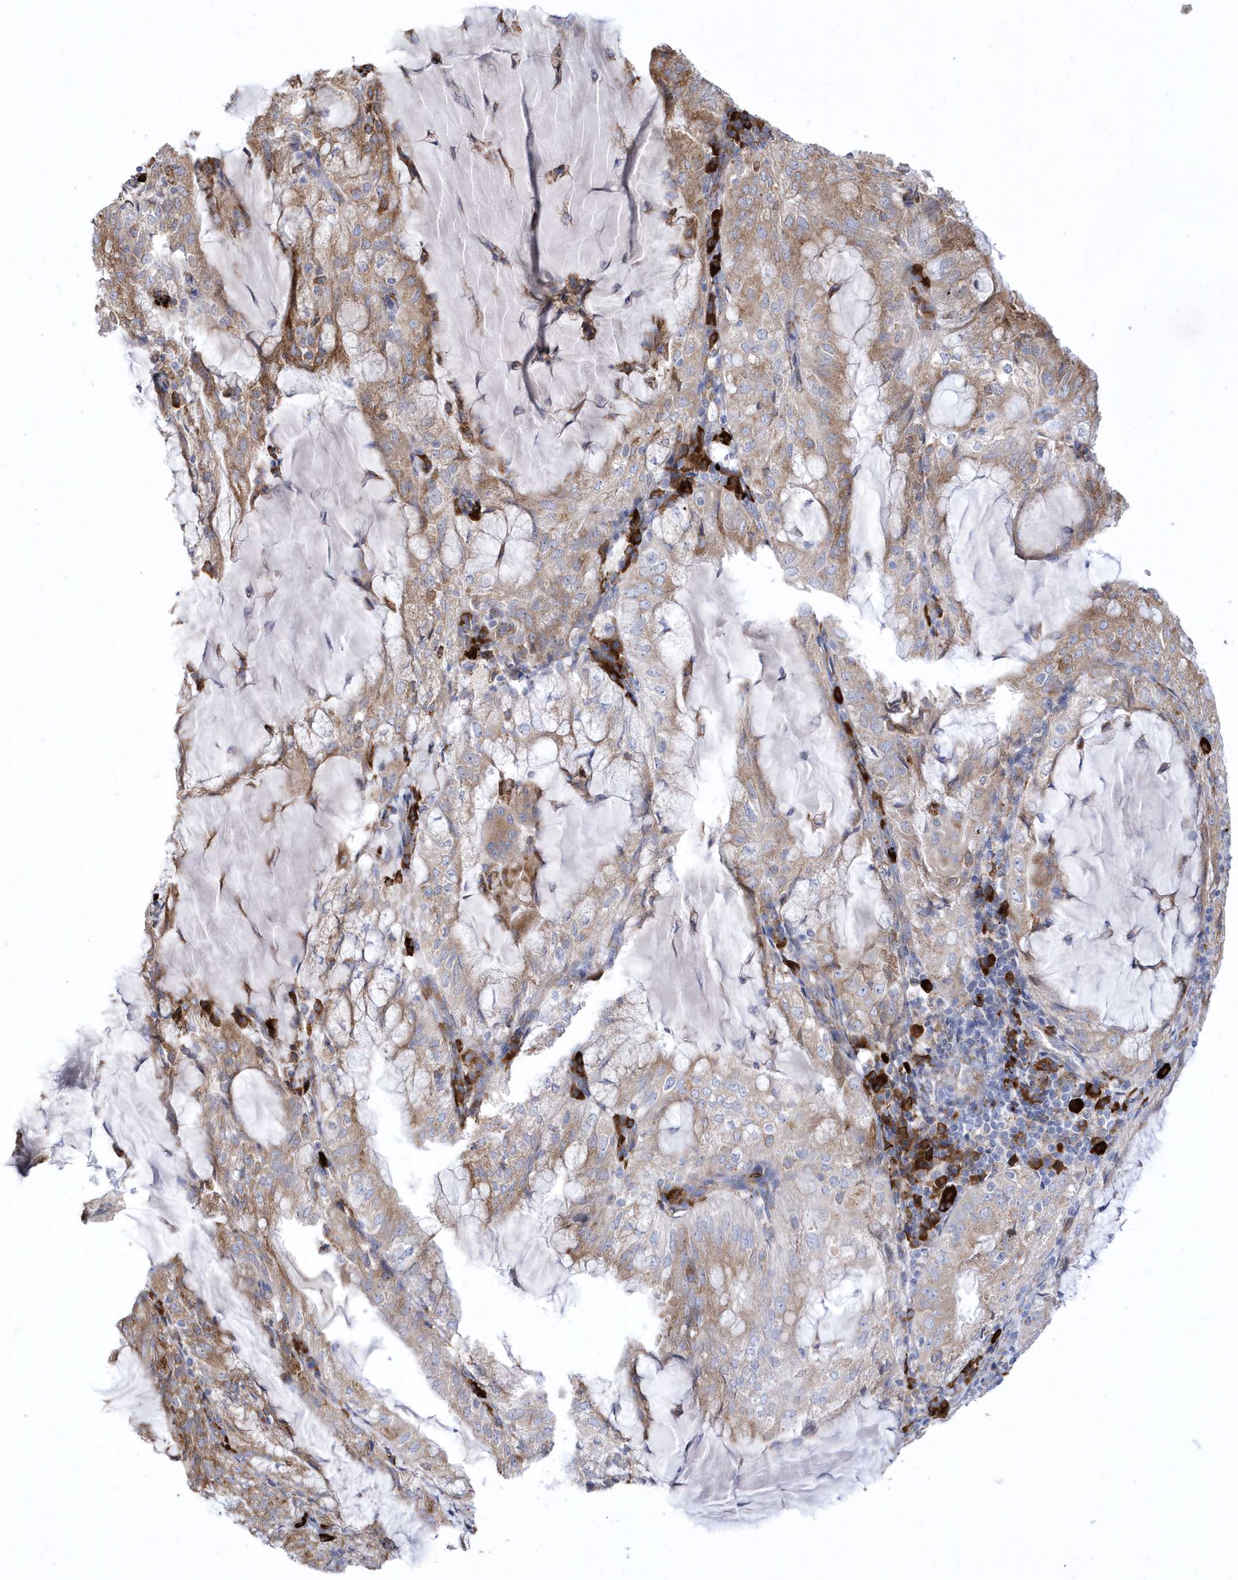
{"staining": {"intensity": "moderate", "quantity": "25%-75%", "location": "cytoplasmic/membranous"}, "tissue": "endometrial cancer", "cell_type": "Tumor cells", "image_type": "cancer", "snomed": [{"axis": "morphology", "description": "Adenocarcinoma, NOS"}, {"axis": "topography", "description": "Endometrium"}], "caption": "Immunohistochemistry (IHC) of adenocarcinoma (endometrial) demonstrates medium levels of moderate cytoplasmic/membranous staining in approximately 25%-75% of tumor cells.", "gene": "MED31", "patient": {"sex": "female", "age": 81}}